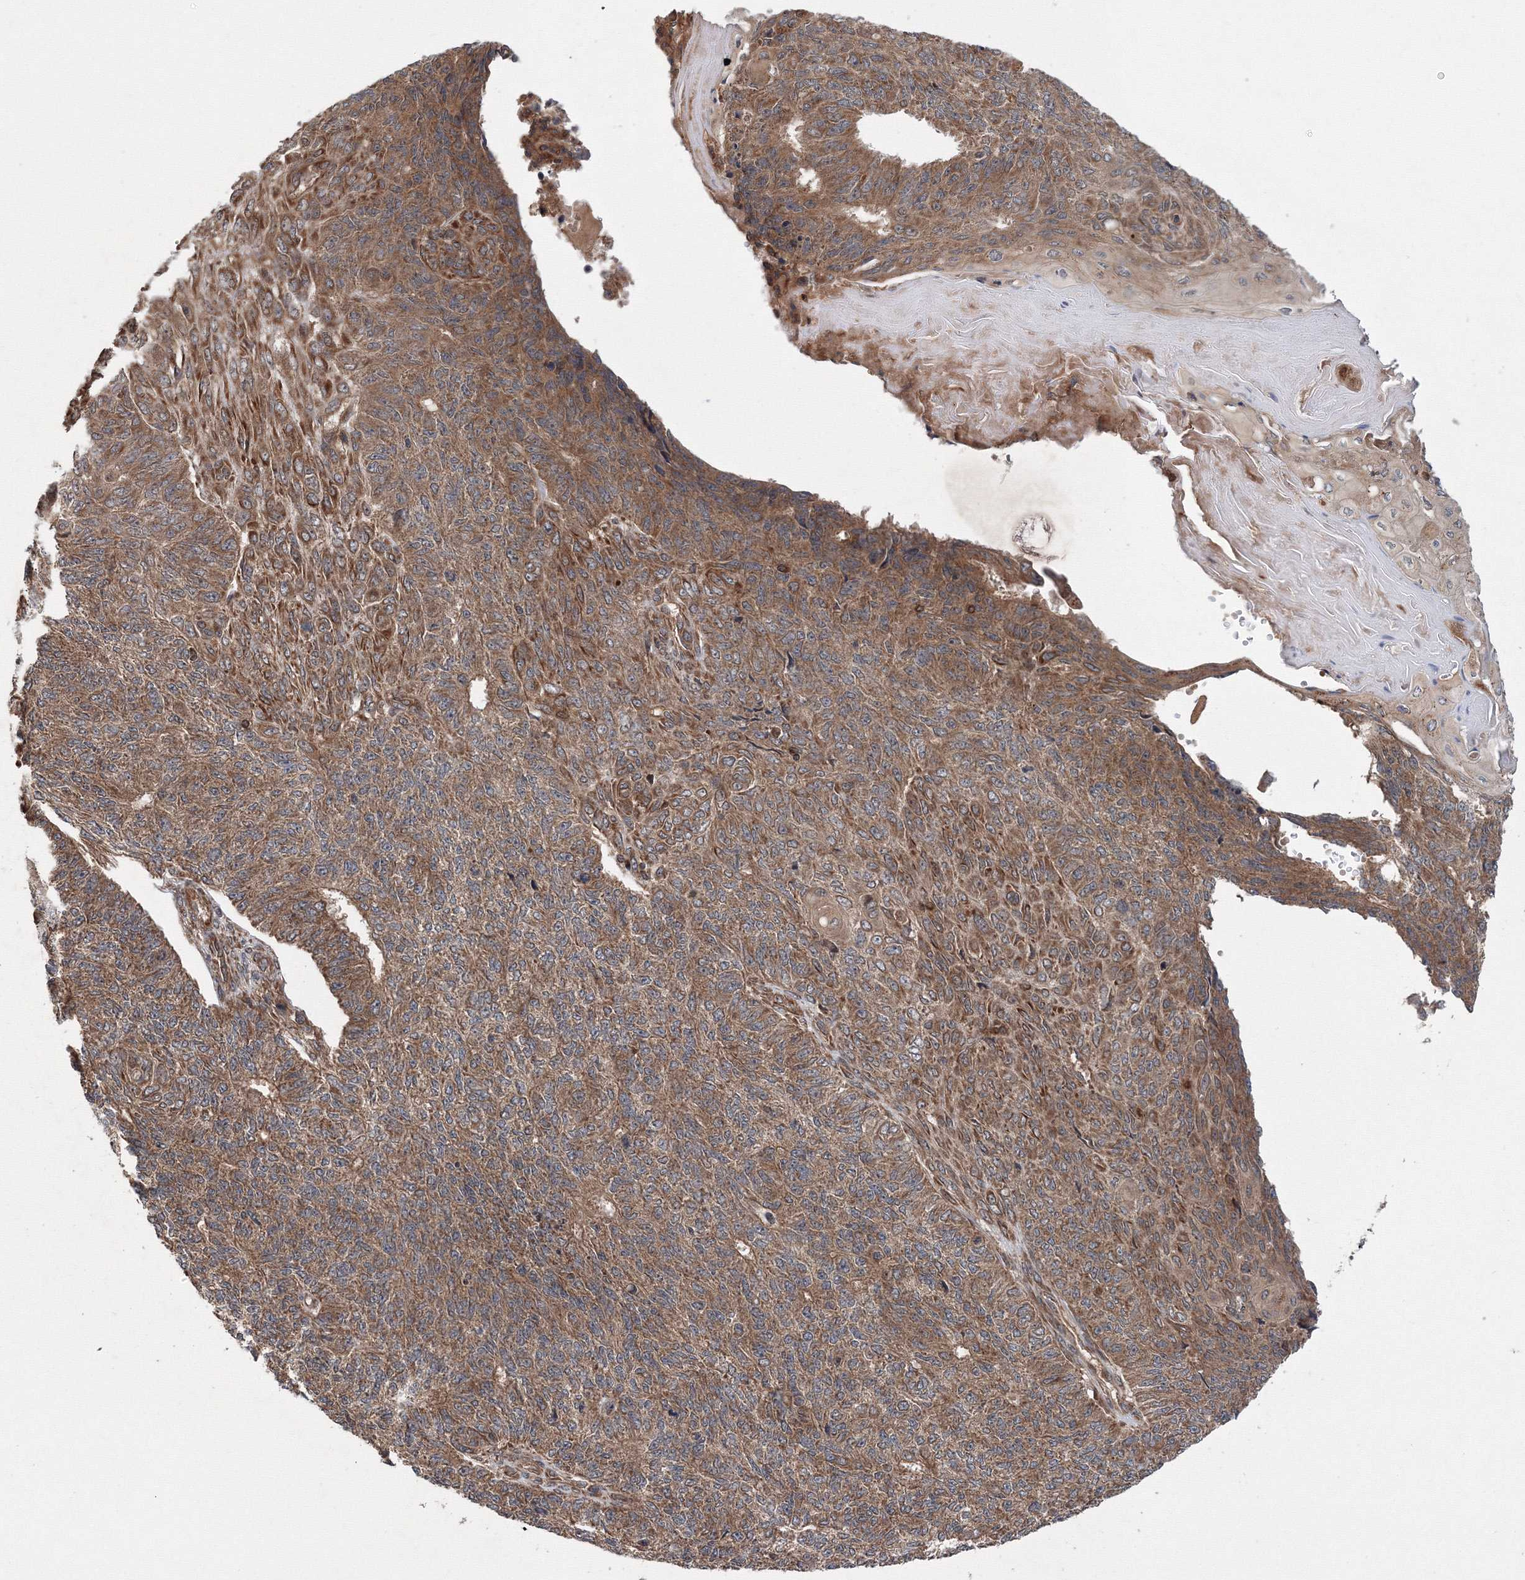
{"staining": {"intensity": "moderate", "quantity": ">75%", "location": "cytoplasmic/membranous"}, "tissue": "endometrial cancer", "cell_type": "Tumor cells", "image_type": "cancer", "snomed": [{"axis": "morphology", "description": "Adenocarcinoma, NOS"}, {"axis": "topography", "description": "Endometrium"}], "caption": "There is medium levels of moderate cytoplasmic/membranous positivity in tumor cells of endometrial adenocarcinoma, as demonstrated by immunohistochemical staining (brown color).", "gene": "ATG3", "patient": {"sex": "female", "age": 32}}